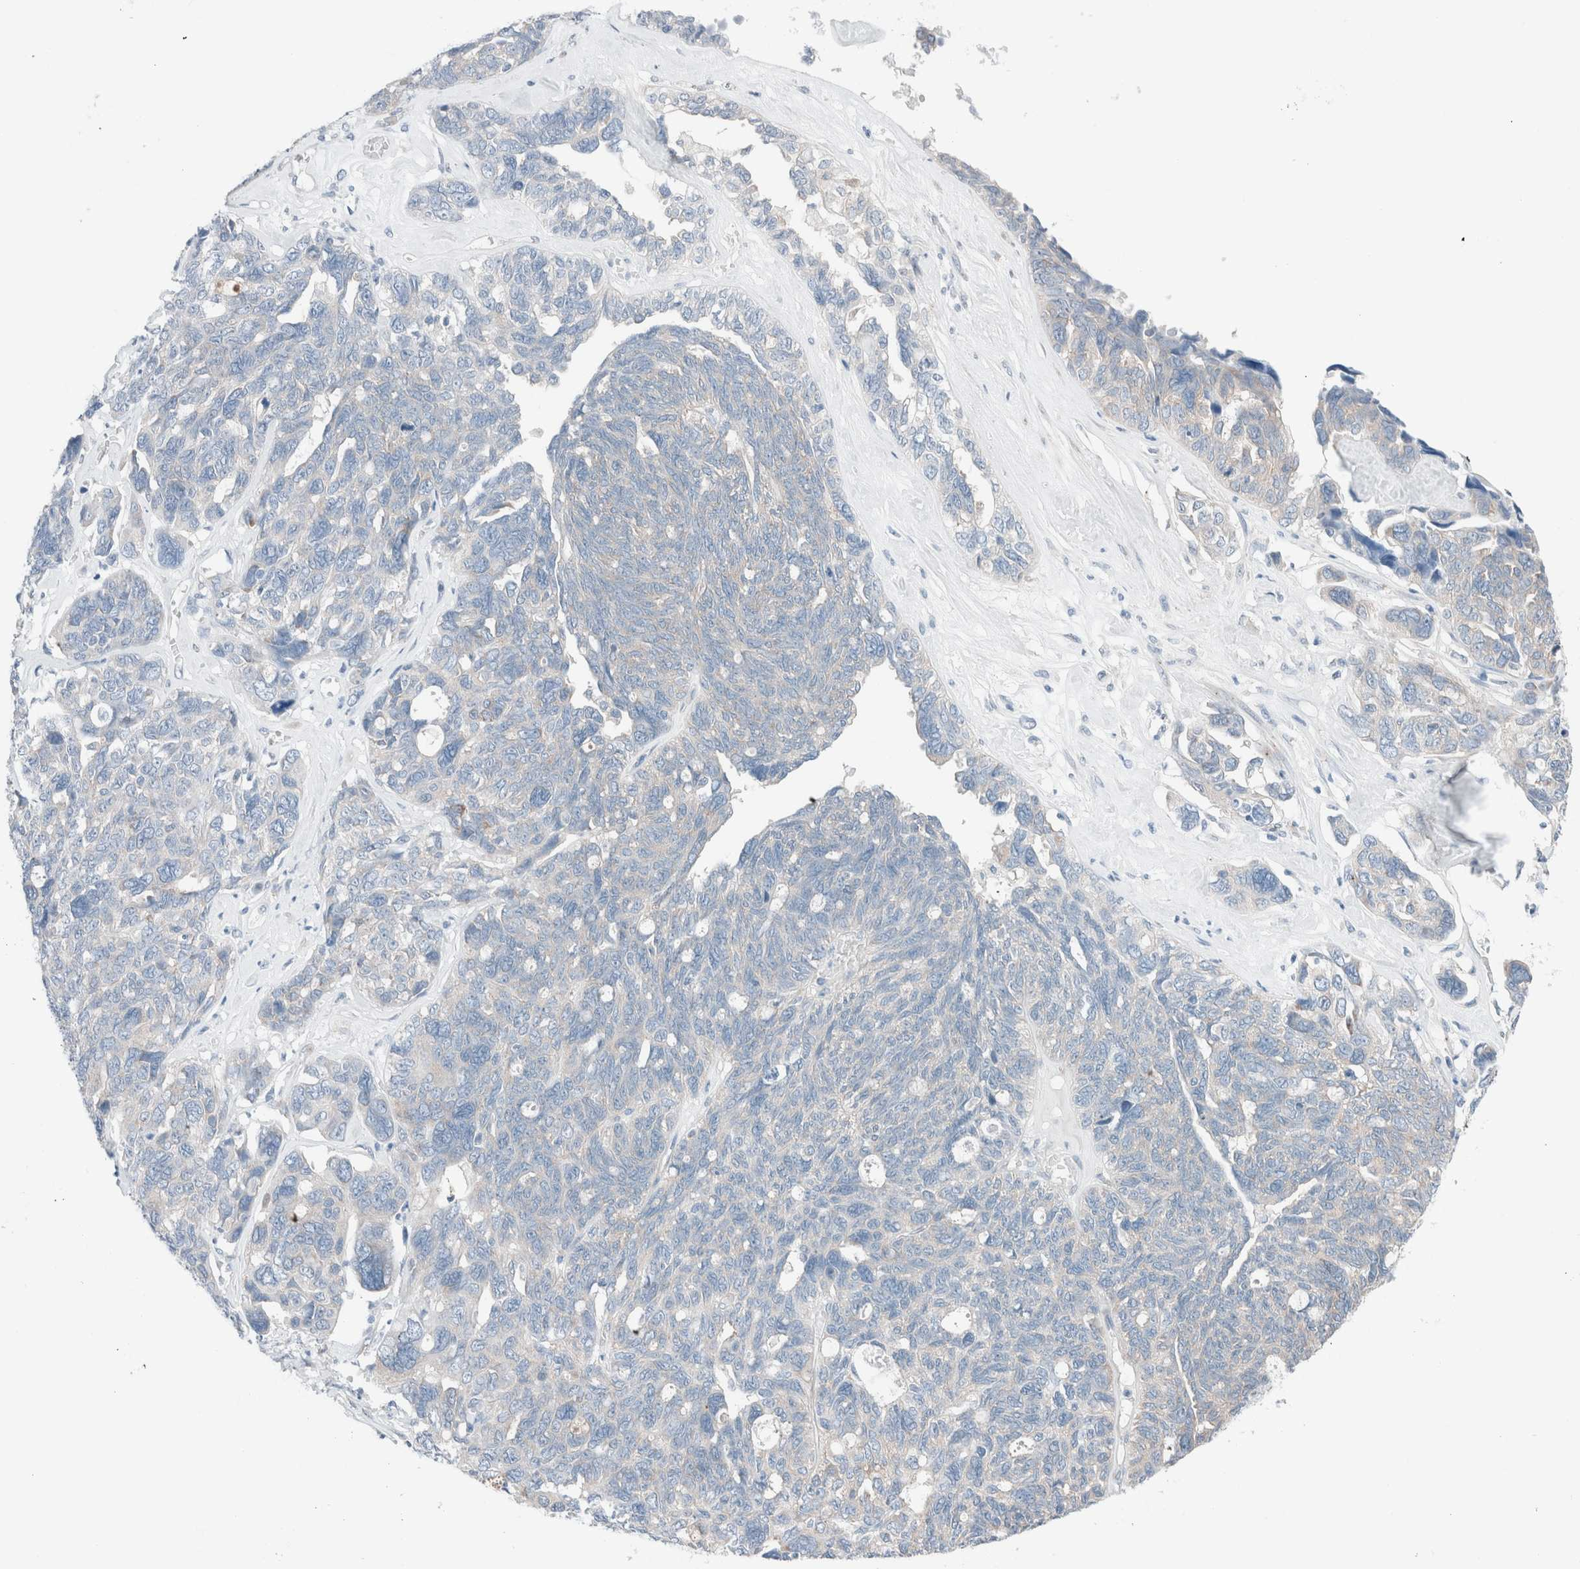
{"staining": {"intensity": "weak", "quantity": "<25%", "location": "cytoplasmic/membranous"}, "tissue": "ovarian cancer", "cell_type": "Tumor cells", "image_type": "cancer", "snomed": [{"axis": "morphology", "description": "Cystadenocarcinoma, serous, NOS"}, {"axis": "topography", "description": "Ovary"}], "caption": "The immunohistochemistry photomicrograph has no significant expression in tumor cells of serous cystadenocarcinoma (ovarian) tissue.", "gene": "CASC3", "patient": {"sex": "female", "age": 79}}